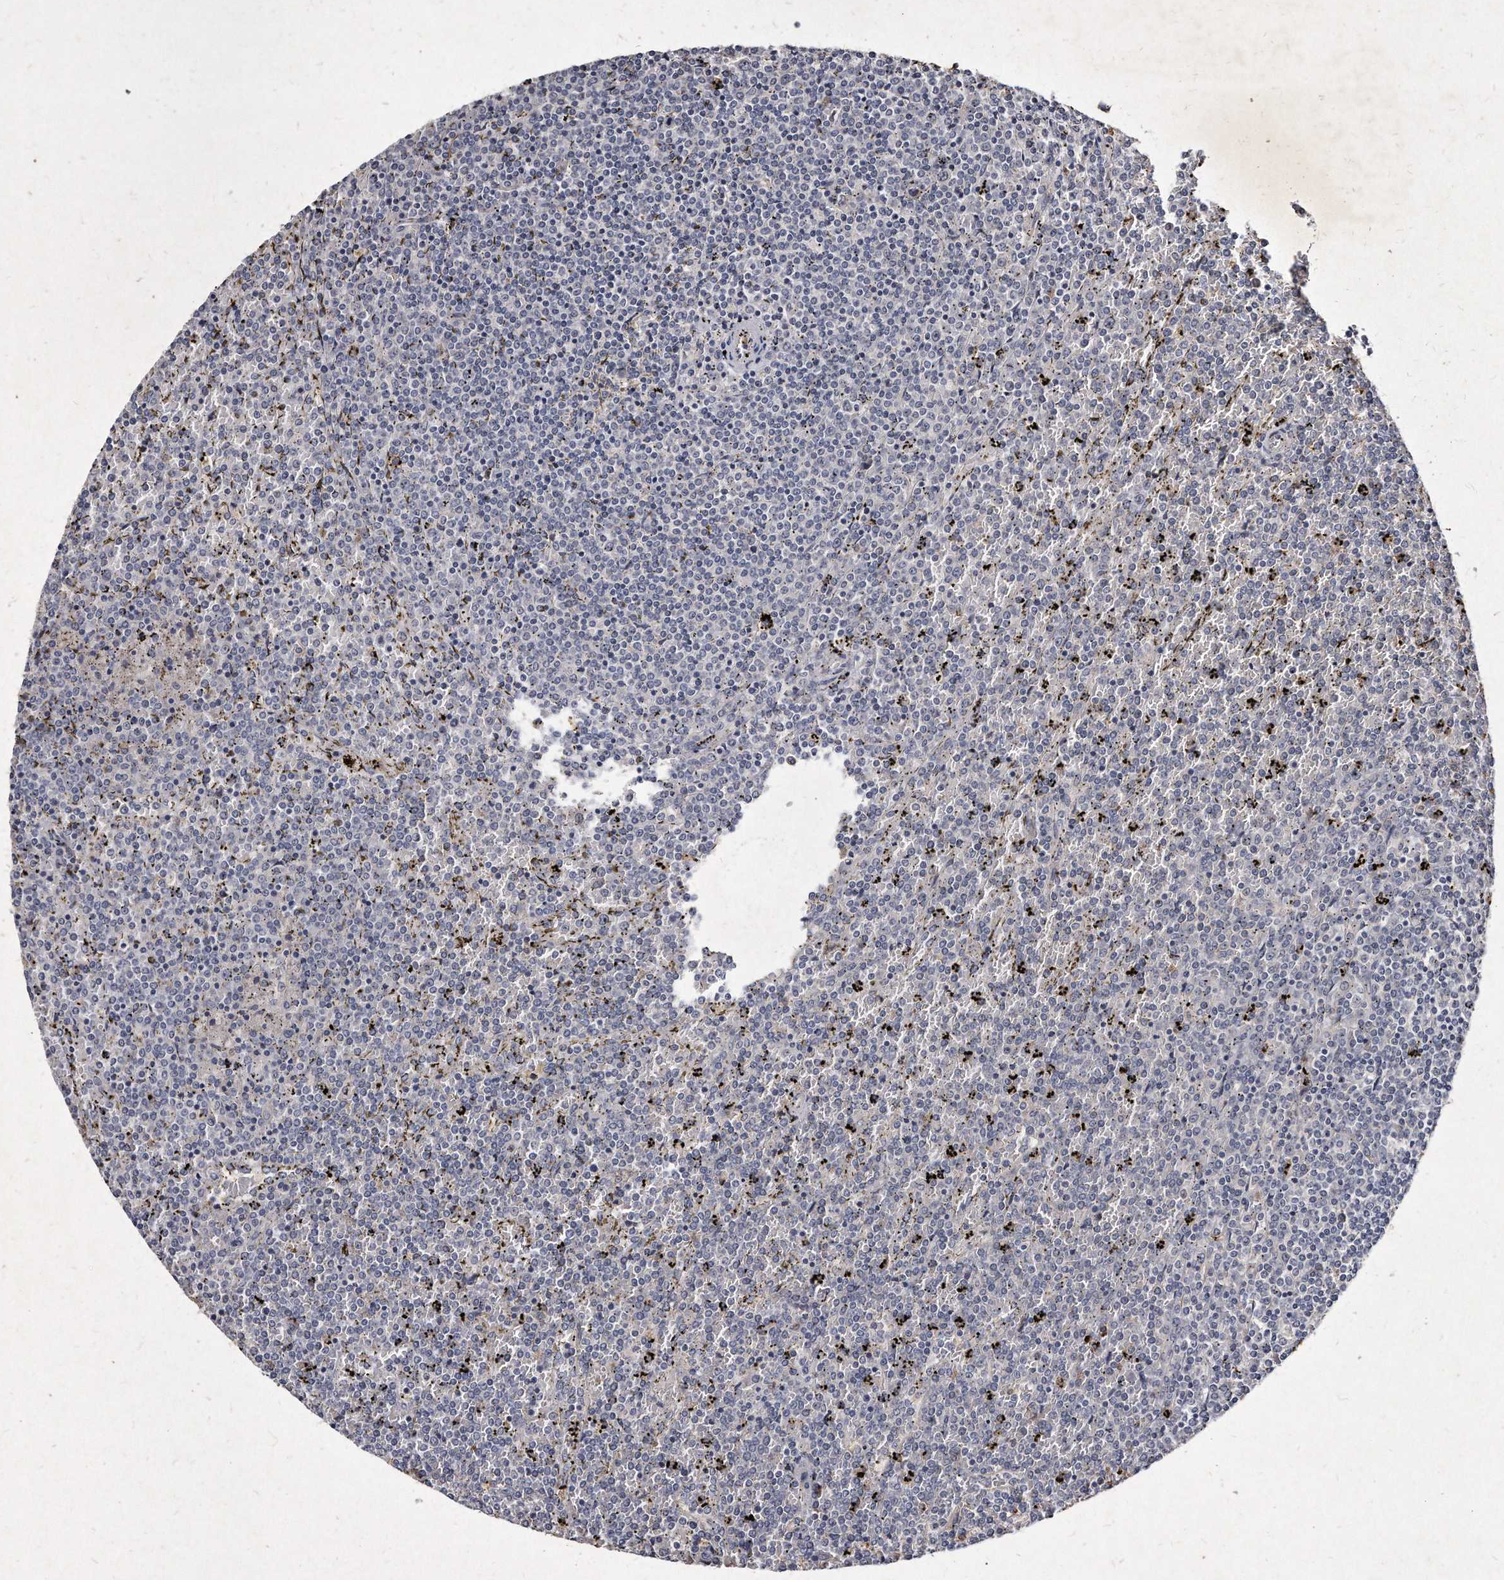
{"staining": {"intensity": "negative", "quantity": "none", "location": "none"}, "tissue": "lymphoma", "cell_type": "Tumor cells", "image_type": "cancer", "snomed": [{"axis": "morphology", "description": "Malignant lymphoma, non-Hodgkin's type, Low grade"}, {"axis": "topography", "description": "Spleen"}], "caption": "The photomicrograph exhibits no staining of tumor cells in malignant lymphoma, non-Hodgkin's type (low-grade).", "gene": "KLHDC3", "patient": {"sex": "female", "age": 19}}